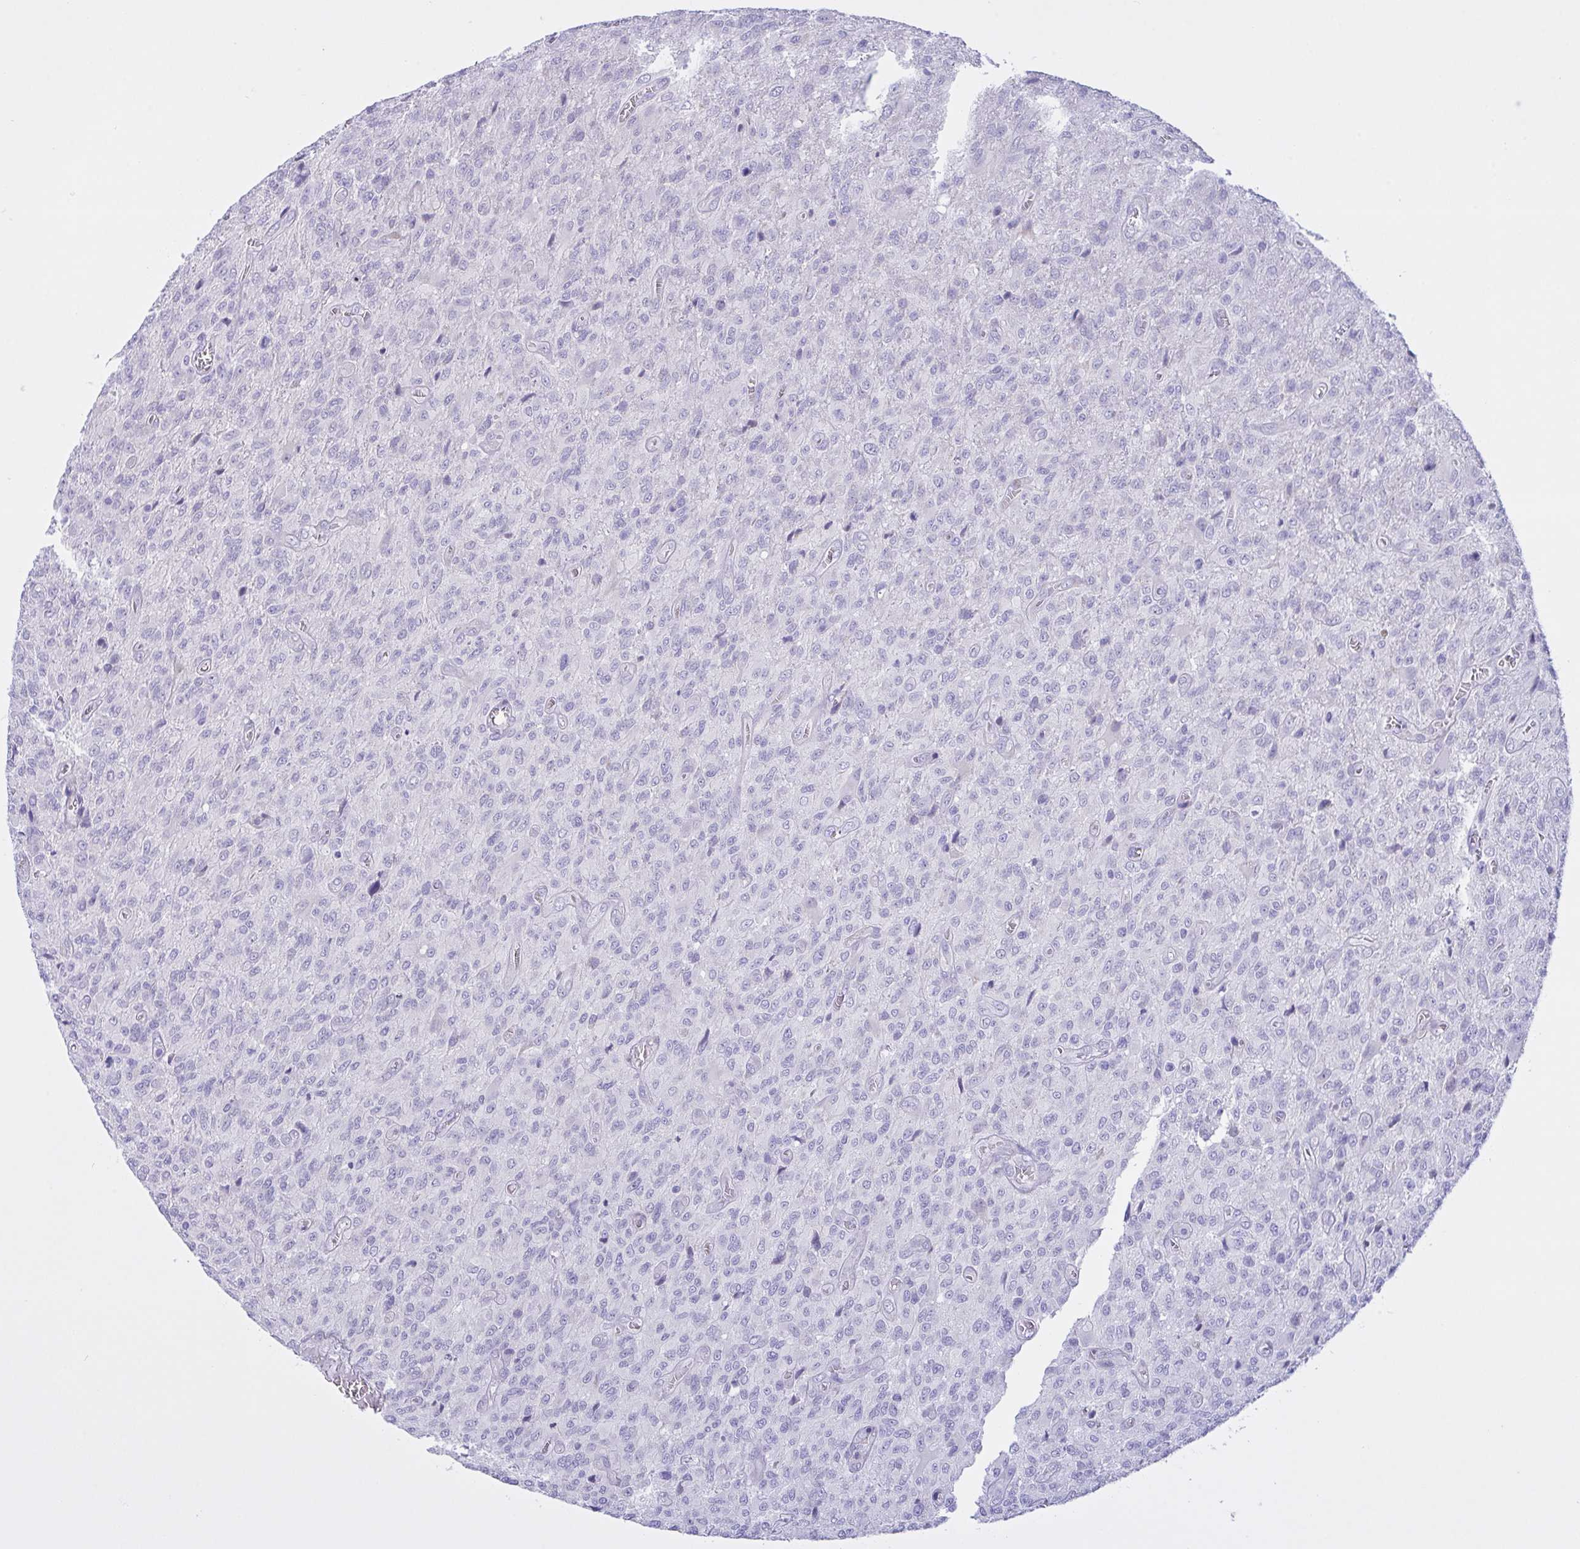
{"staining": {"intensity": "negative", "quantity": "none", "location": "none"}, "tissue": "glioma", "cell_type": "Tumor cells", "image_type": "cancer", "snomed": [{"axis": "morphology", "description": "Glioma, malignant, High grade"}, {"axis": "topography", "description": "Brain"}], "caption": "Immunohistochemistry histopathology image of high-grade glioma (malignant) stained for a protein (brown), which exhibits no positivity in tumor cells. (DAB (3,3'-diaminobenzidine) immunohistochemistry visualized using brightfield microscopy, high magnification).", "gene": "FAM86B1", "patient": {"sex": "male", "age": 61}}